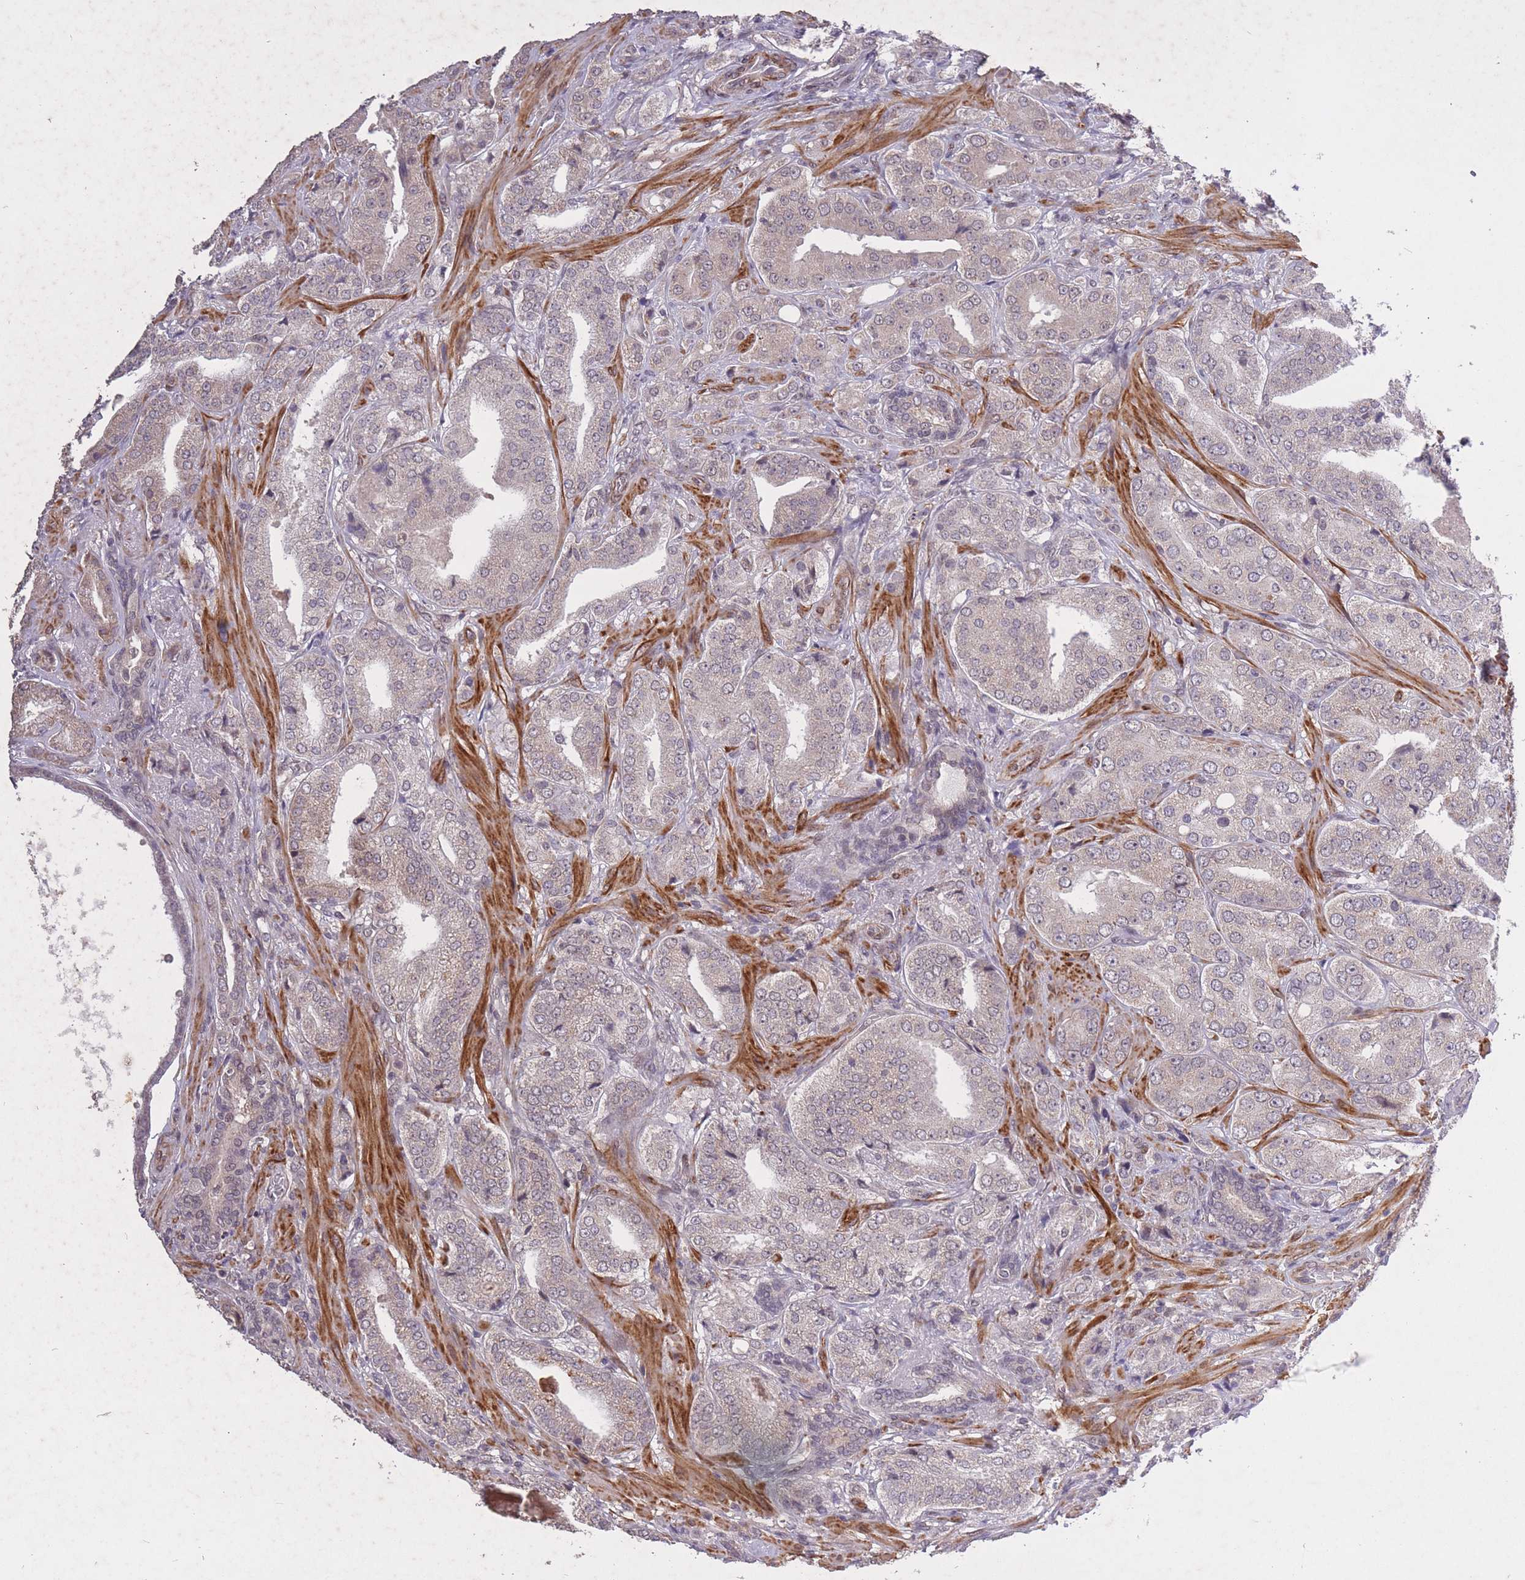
{"staining": {"intensity": "weak", "quantity": "<25%", "location": "cytoplasmic/membranous"}, "tissue": "prostate cancer", "cell_type": "Tumor cells", "image_type": "cancer", "snomed": [{"axis": "morphology", "description": "Adenocarcinoma, High grade"}, {"axis": "topography", "description": "Prostate"}], "caption": "This is a image of immunohistochemistry (IHC) staining of adenocarcinoma (high-grade) (prostate), which shows no positivity in tumor cells.", "gene": "CBX6", "patient": {"sex": "male", "age": 63}}